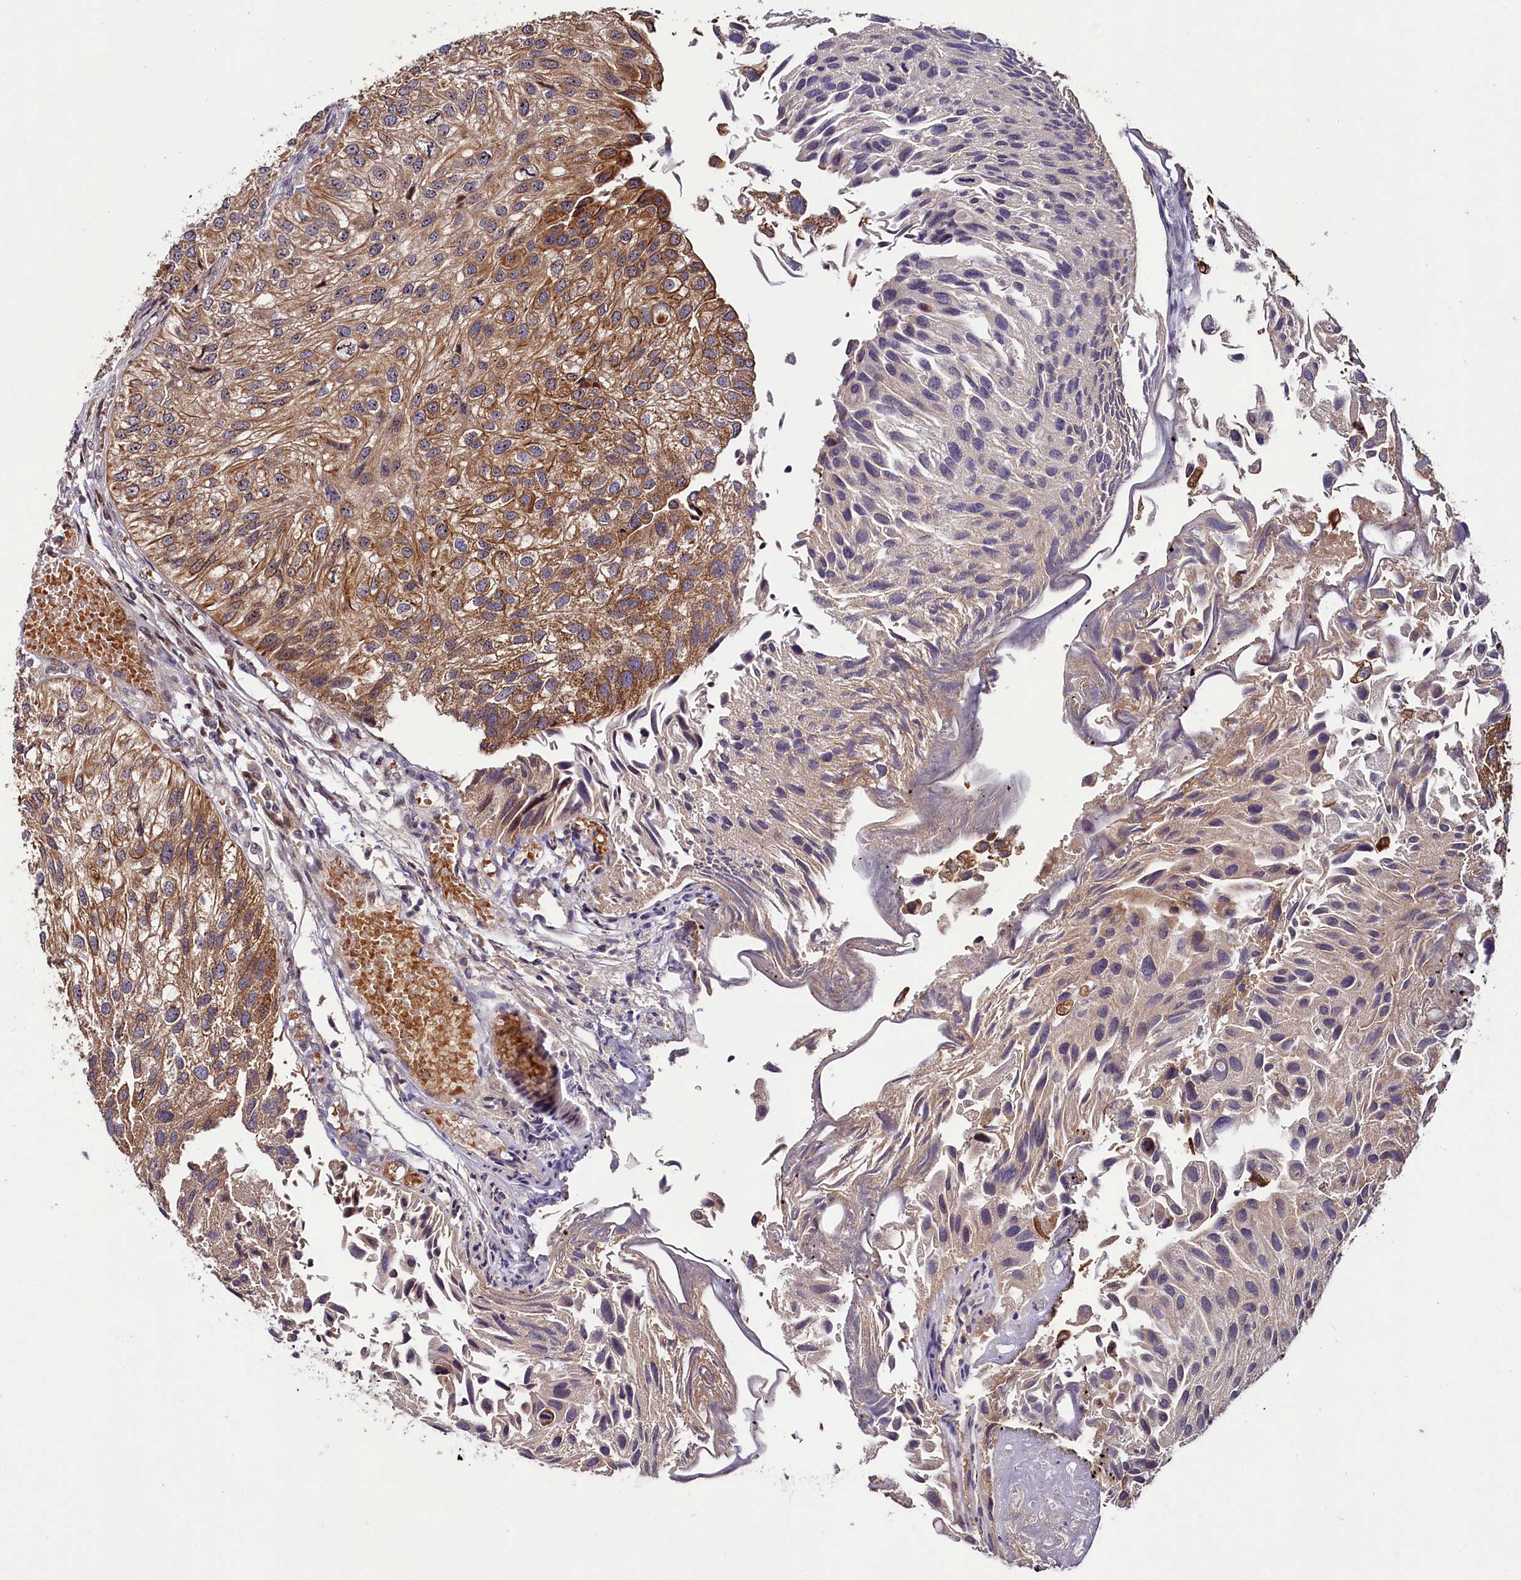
{"staining": {"intensity": "moderate", "quantity": "25%-75%", "location": "cytoplasmic/membranous"}, "tissue": "urothelial cancer", "cell_type": "Tumor cells", "image_type": "cancer", "snomed": [{"axis": "morphology", "description": "Urothelial carcinoma, Low grade"}, {"axis": "topography", "description": "Urinary bladder"}], "caption": "The histopathology image reveals immunohistochemical staining of urothelial carcinoma (low-grade). There is moderate cytoplasmic/membranous staining is present in approximately 25%-75% of tumor cells. Using DAB (brown) and hematoxylin (blue) stains, captured at high magnification using brightfield microscopy.", "gene": "N4BP2L1", "patient": {"sex": "female", "age": 89}}